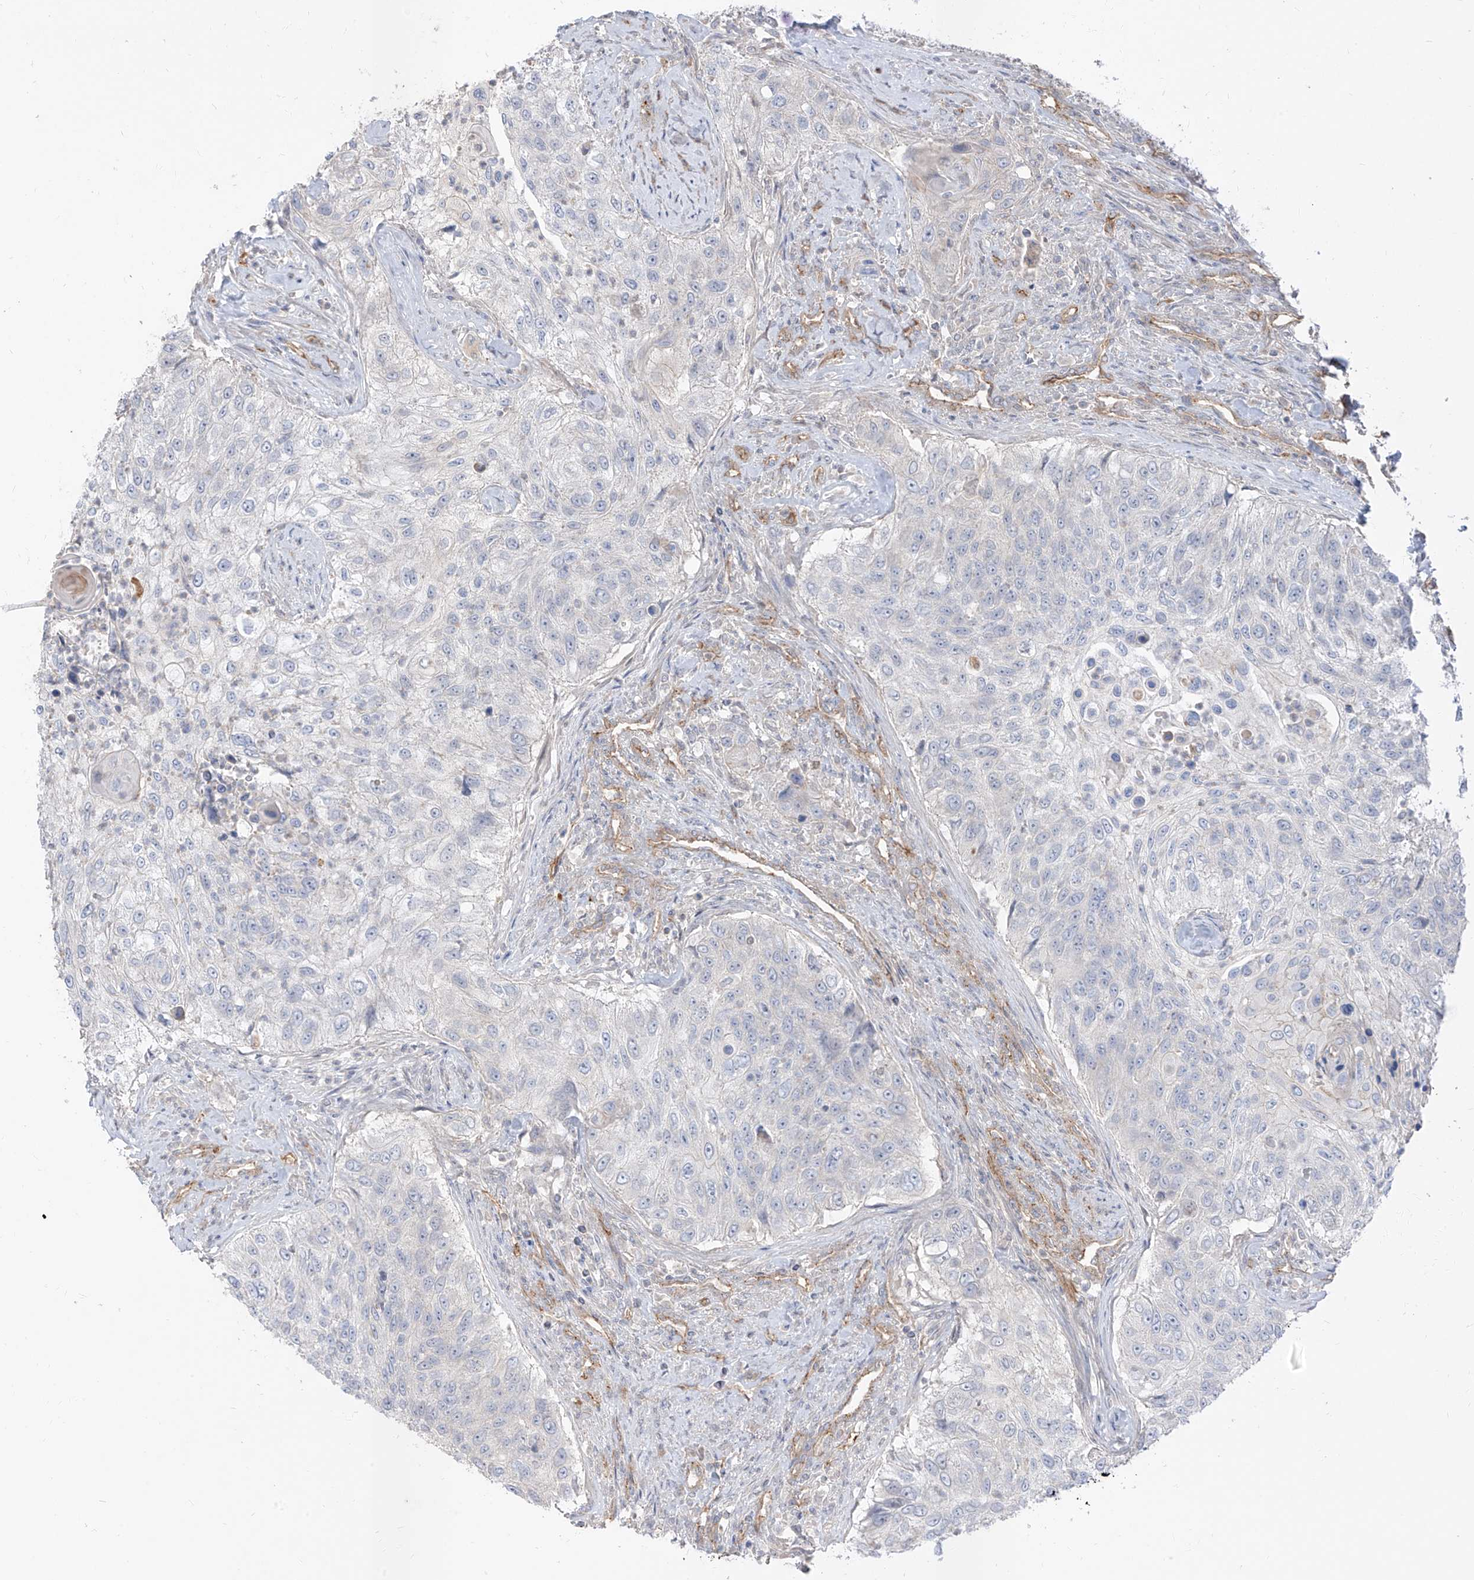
{"staining": {"intensity": "negative", "quantity": "none", "location": "none"}, "tissue": "urothelial cancer", "cell_type": "Tumor cells", "image_type": "cancer", "snomed": [{"axis": "morphology", "description": "Urothelial carcinoma, High grade"}, {"axis": "topography", "description": "Urinary bladder"}], "caption": "A micrograph of urothelial cancer stained for a protein displays no brown staining in tumor cells.", "gene": "EPHX4", "patient": {"sex": "female", "age": 60}}